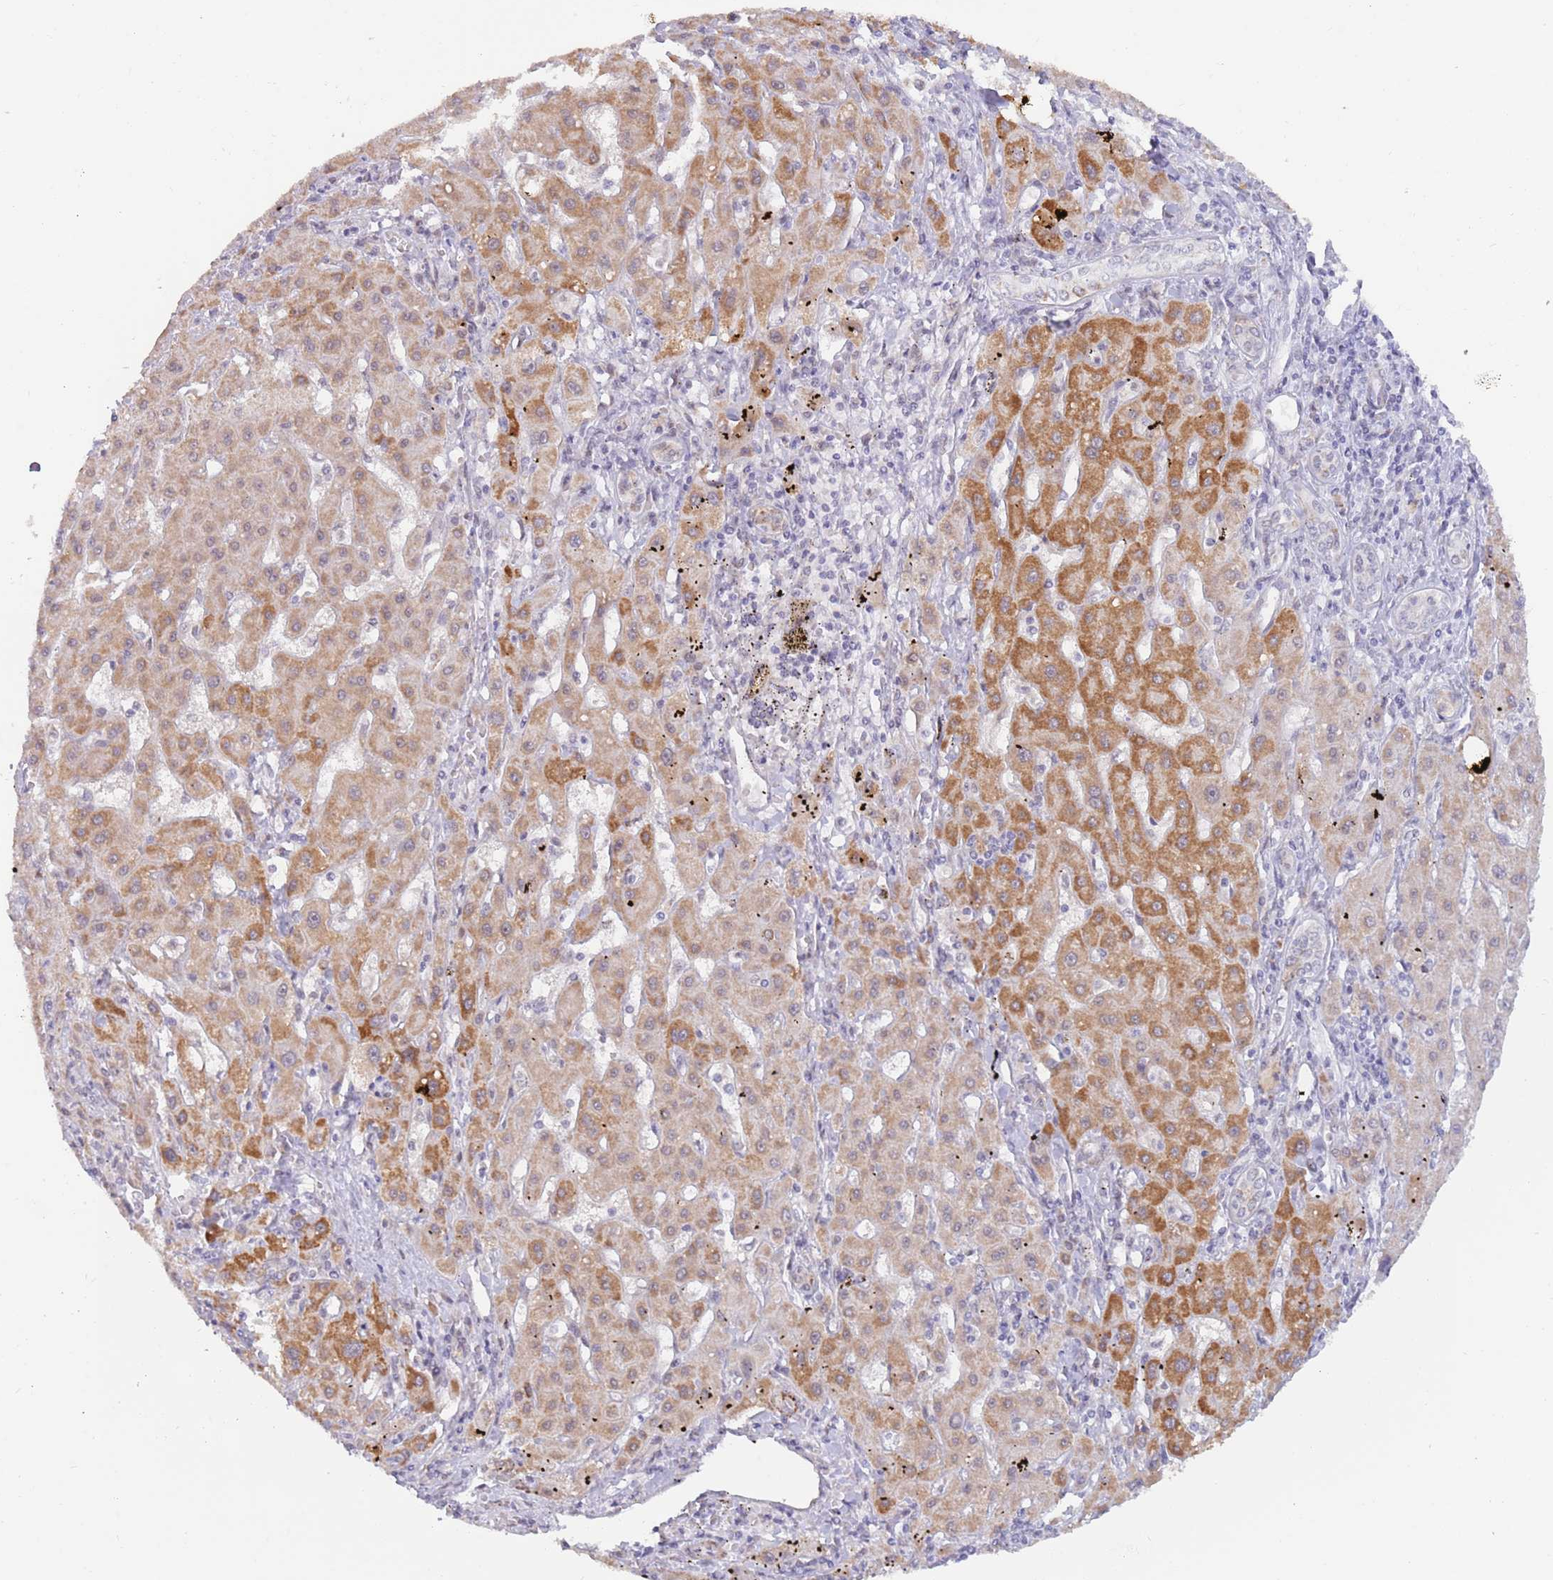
{"staining": {"intensity": "moderate", "quantity": ">75%", "location": "cytoplasmic/membranous"}, "tissue": "liver cancer", "cell_type": "Tumor cells", "image_type": "cancer", "snomed": [{"axis": "morphology", "description": "Carcinoma, Hepatocellular, NOS"}, {"axis": "topography", "description": "Liver"}], "caption": "Protein staining of liver cancer tissue exhibits moderate cytoplasmic/membranous positivity in about >75% of tumor cells.", "gene": "UQCC3", "patient": {"sex": "male", "age": 72}}